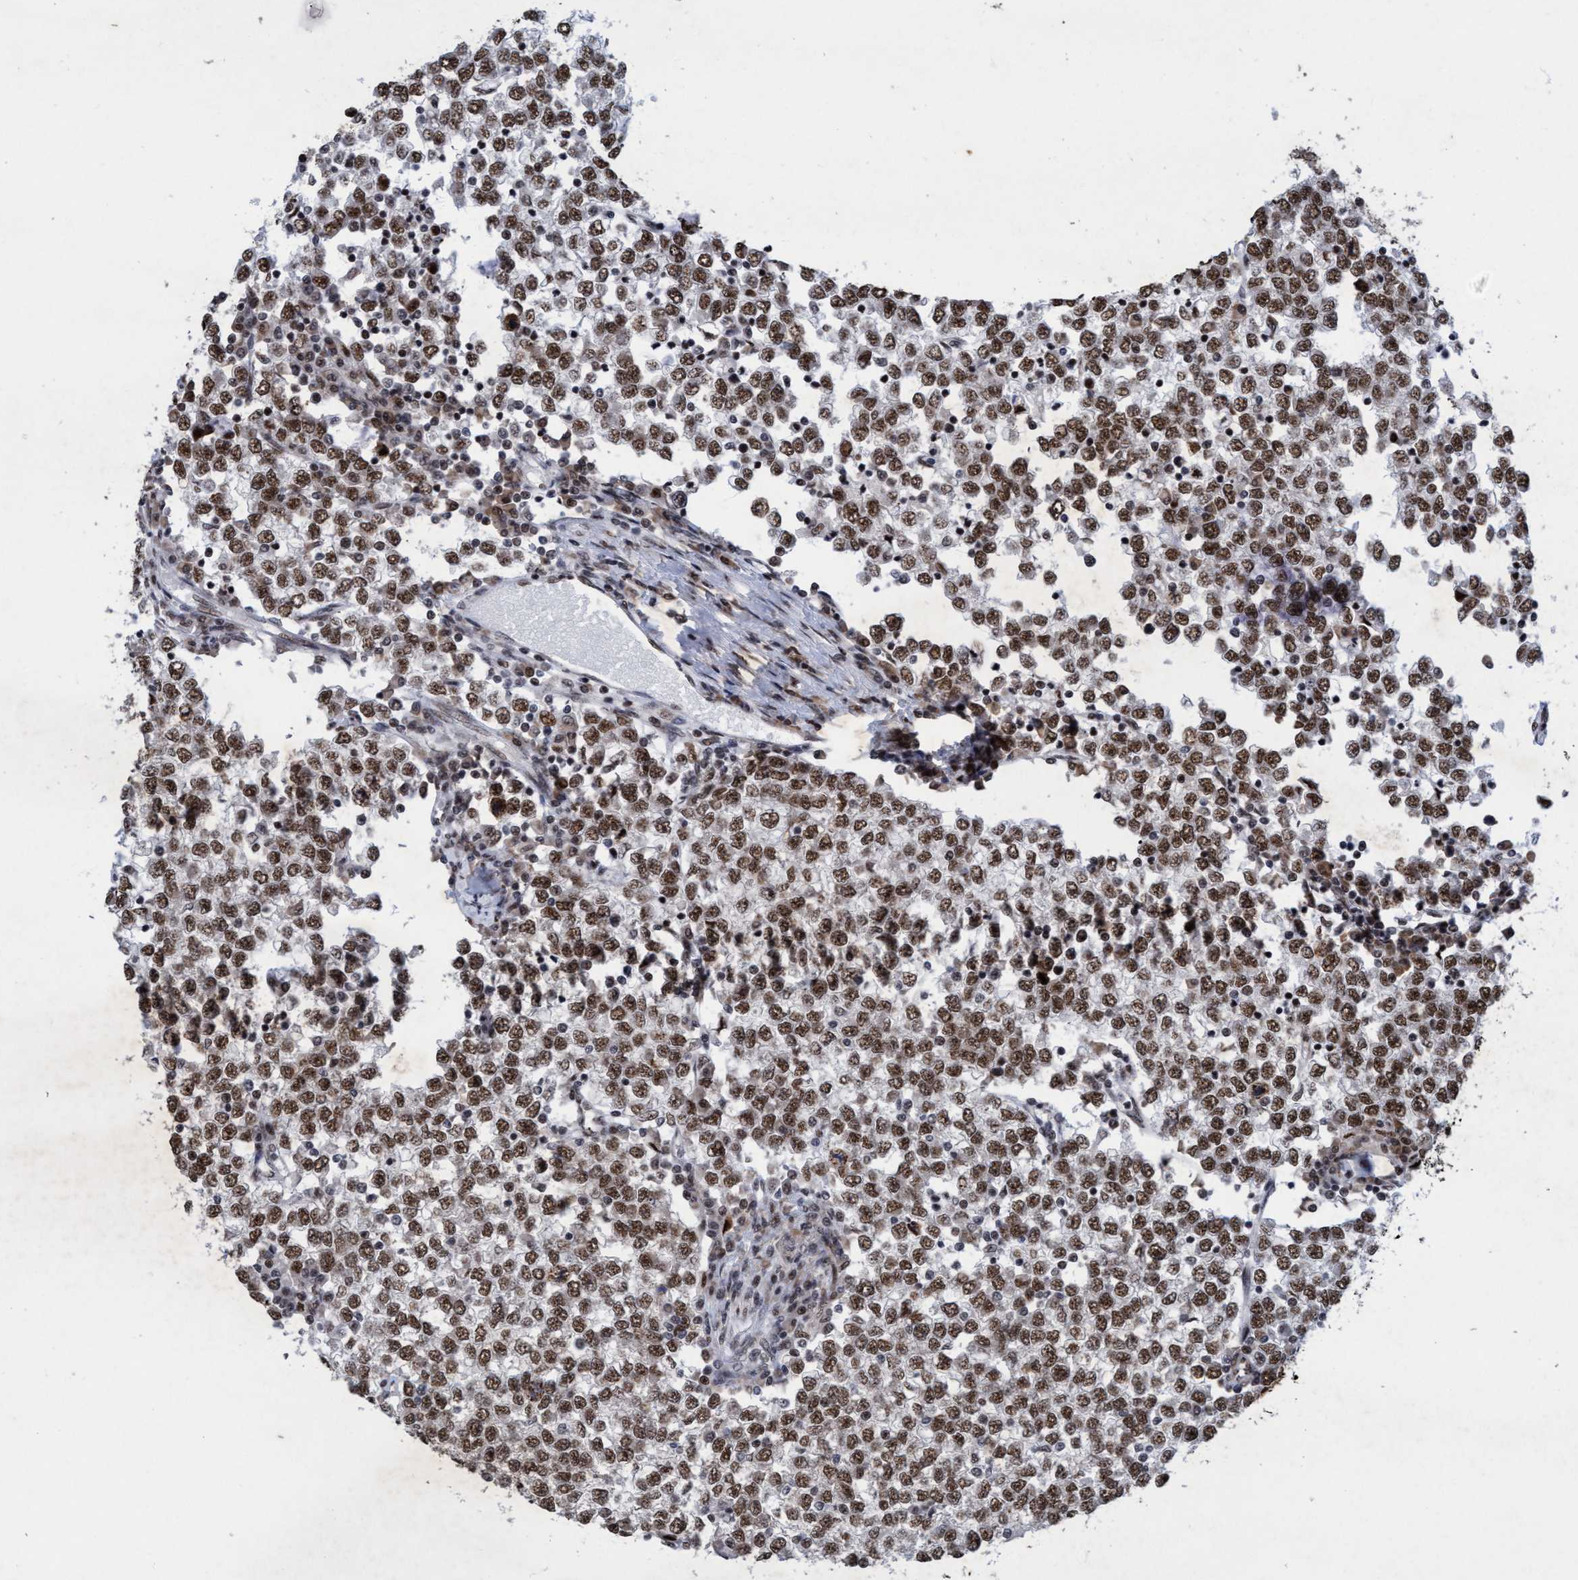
{"staining": {"intensity": "moderate", "quantity": ">75%", "location": "nuclear"}, "tissue": "testis cancer", "cell_type": "Tumor cells", "image_type": "cancer", "snomed": [{"axis": "morphology", "description": "Seminoma, NOS"}, {"axis": "topography", "description": "Testis"}], "caption": "This is a micrograph of immunohistochemistry staining of testis seminoma, which shows moderate expression in the nuclear of tumor cells.", "gene": "GLT6D1", "patient": {"sex": "male", "age": 65}}